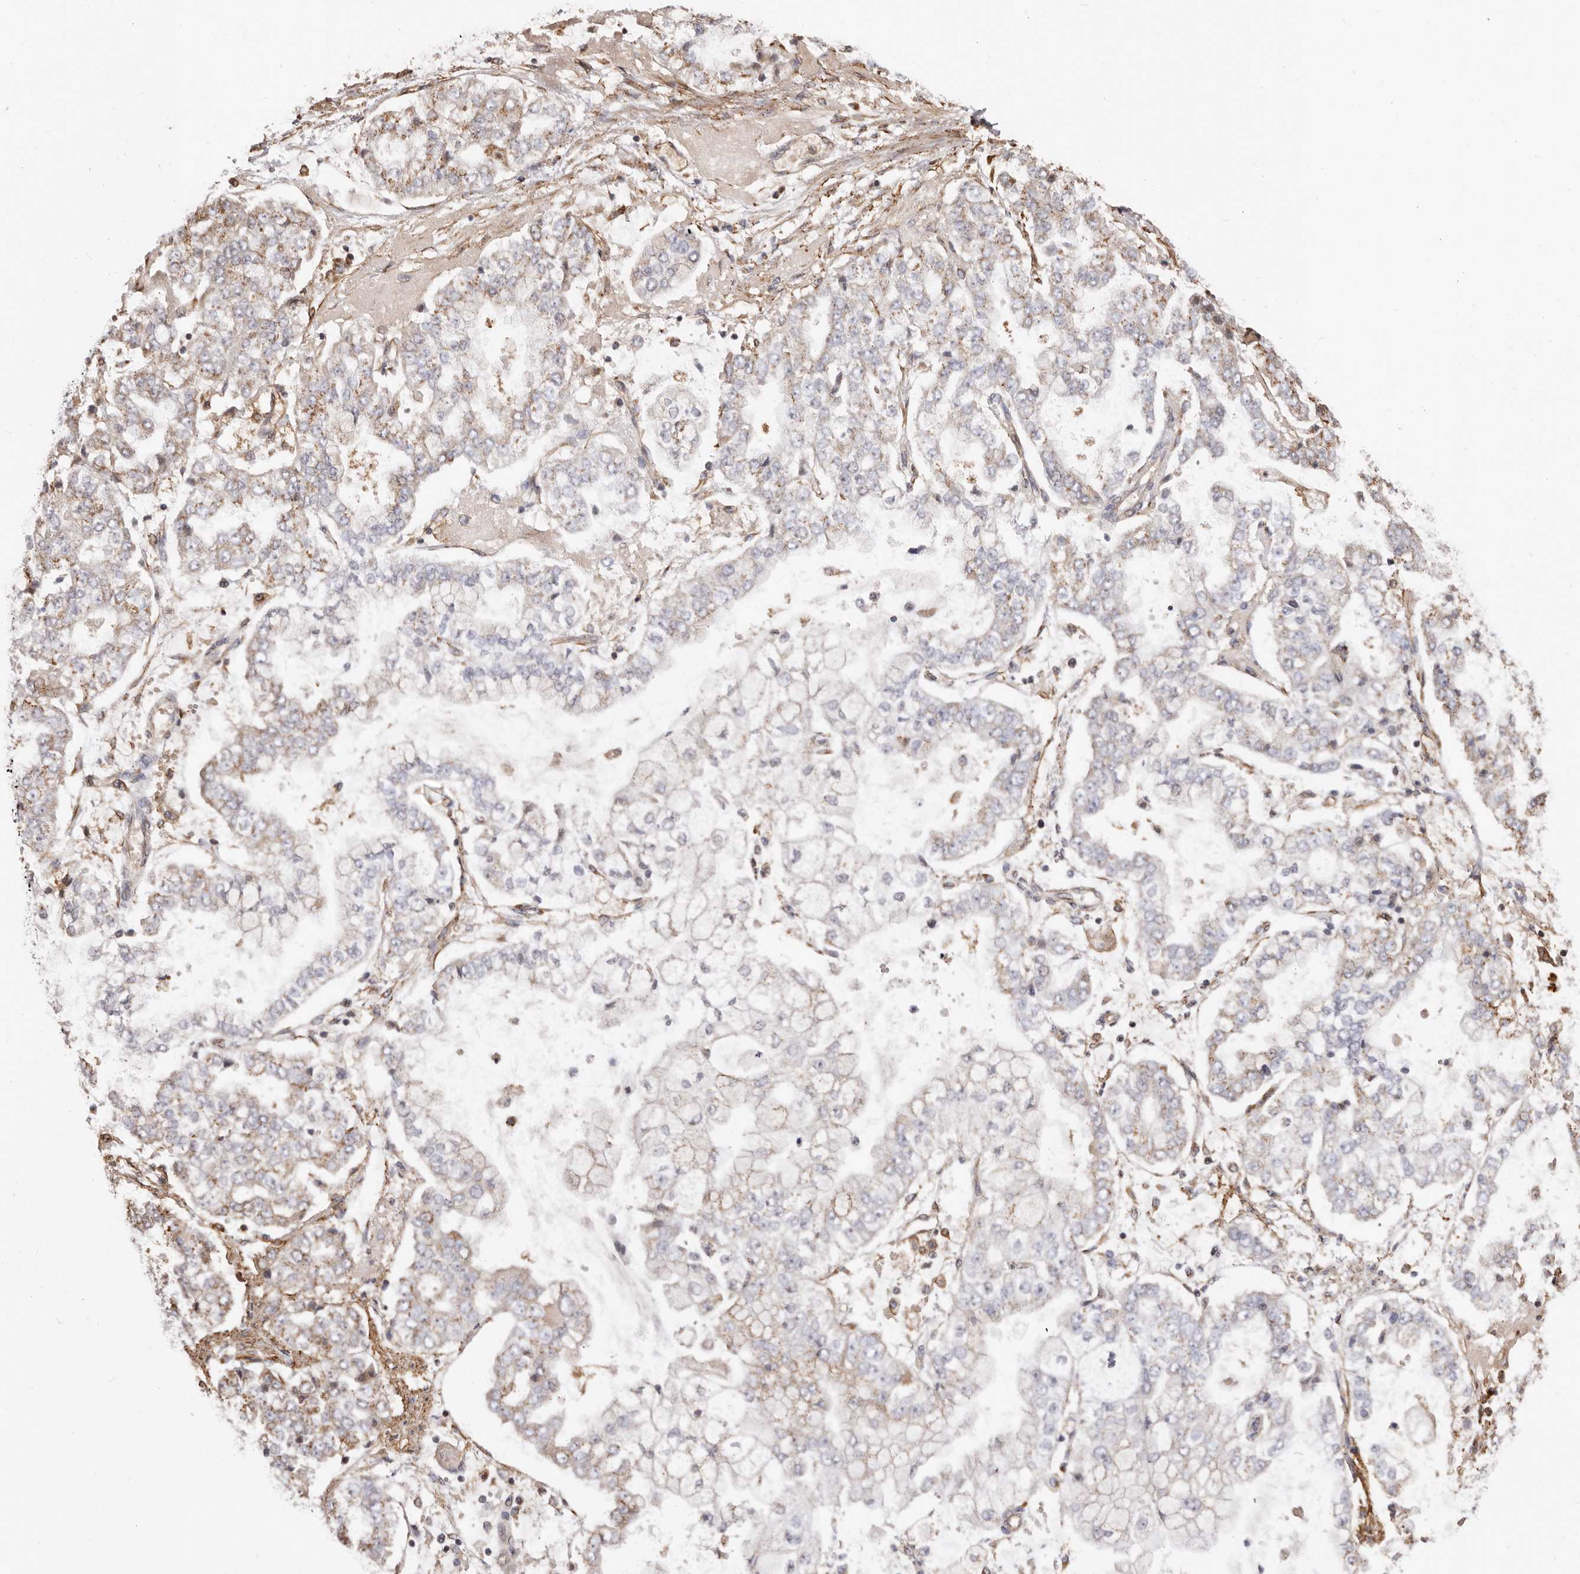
{"staining": {"intensity": "moderate", "quantity": "<25%", "location": "cytoplasmic/membranous"}, "tissue": "stomach cancer", "cell_type": "Tumor cells", "image_type": "cancer", "snomed": [{"axis": "morphology", "description": "Adenocarcinoma, NOS"}, {"axis": "topography", "description": "Stomach"}], "caption": "Immunohistochemistry (DAB (3,3'-diaminobenzidine)) staining of stomach adenocarcinoma displays moderate cytoplasmic/membranous protein positivity in approximately <25% of tumor cells.", "gene": "GPR27", "patient": {"sex": "male", "age": 76}}